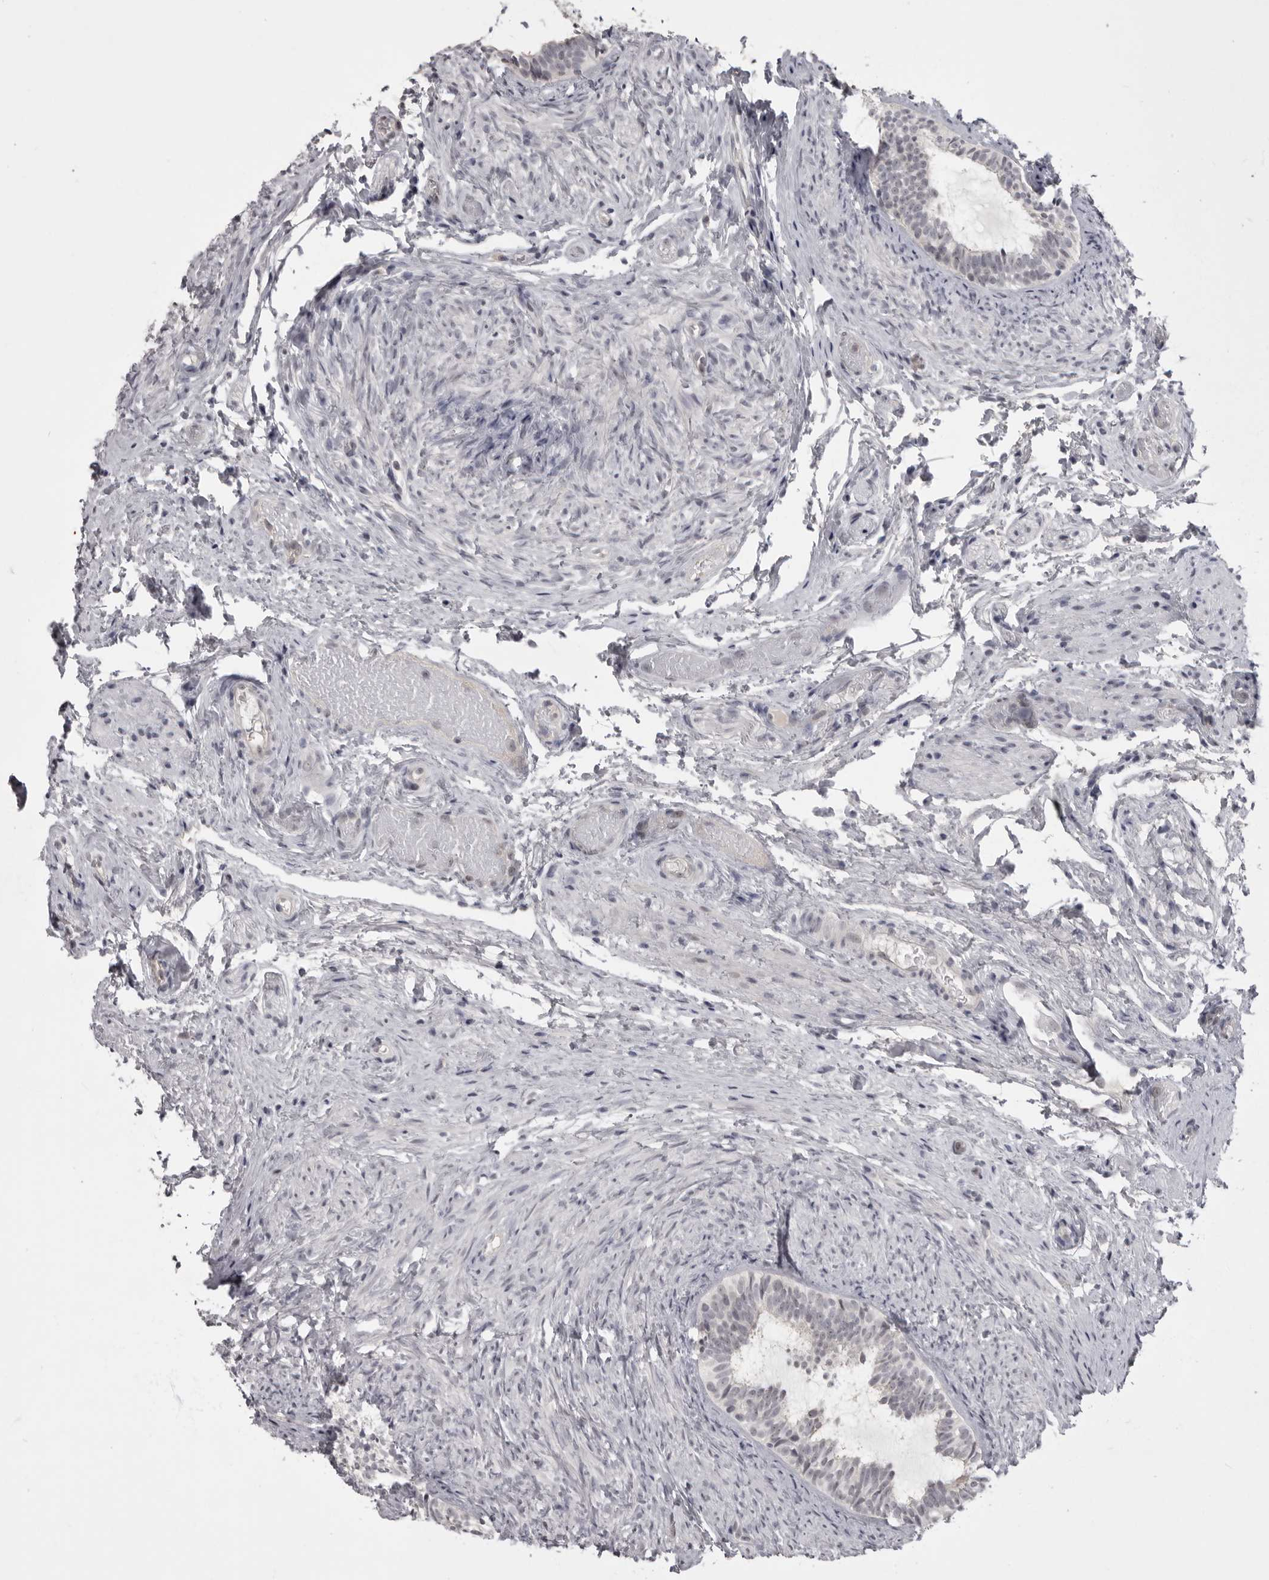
{"staining": {"intensity": "weak", "quantity": "25%-75%", "location": "nuclear"}, "tissue": "epididymis", "cell_type": "Glandular cells", "image_type": "normal", "snomed": [{"axis": "morphology", "description": "Normal tissue, NOS"}, {"axis": "topography", "description": "Epididymis"}], "caption": "This is a micrograph of immunohistochemistry staining of benign epididymis, which shows weak expression in the nuclear of glandular cells.", "gene": "MRTO4", "patient": {"sex": "male", "age": 5}}